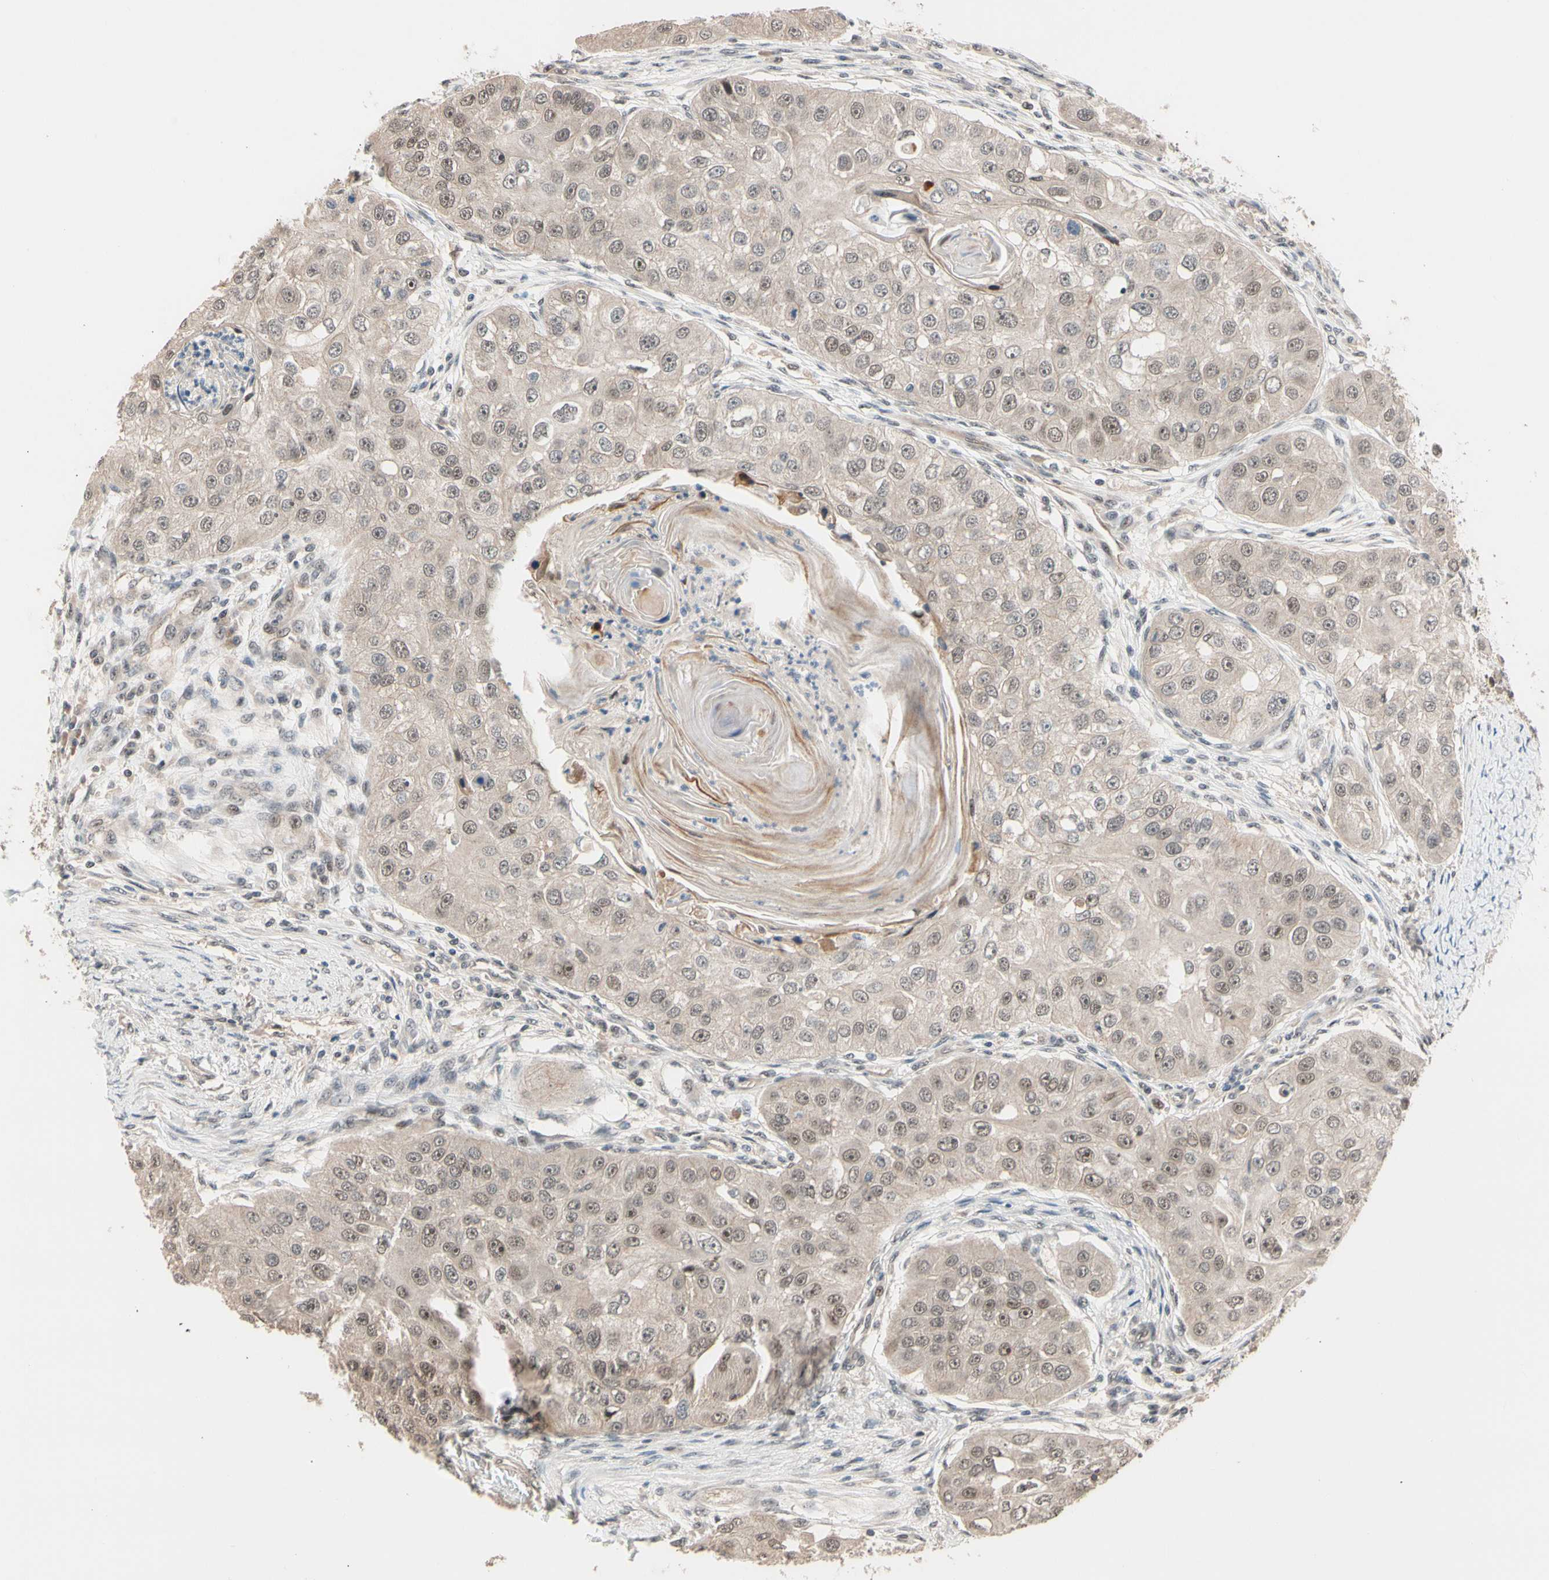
{"staining": {"intensity": "weak", "quantity": ">75%", "location": "cytoplasmic/membranous,nuclear"}, "tissue": "head and neck cancer", "cell_type": "Tumor cells", "image_type": "cancer", "snomed": [{"axis": "morphology", "description": "Normal tissue, NOS"}, {"axis": "morphology", "description": "Squamous cell carcinoma, NOS"}, {"axis": "topography", "description": "Skeletal muscle"}, {"axis": "topography", "description": "Head-Neck"}], "caption": "Immunohistochemistry (DAB) staining of human head and neck squamous cell carcinoma reveals weak cytoplasmic/membranous and nuclear protein staining in about >75% of tumor cells.", "gene": "NGEF", "patient": {"sex": "male", "age": 51}}